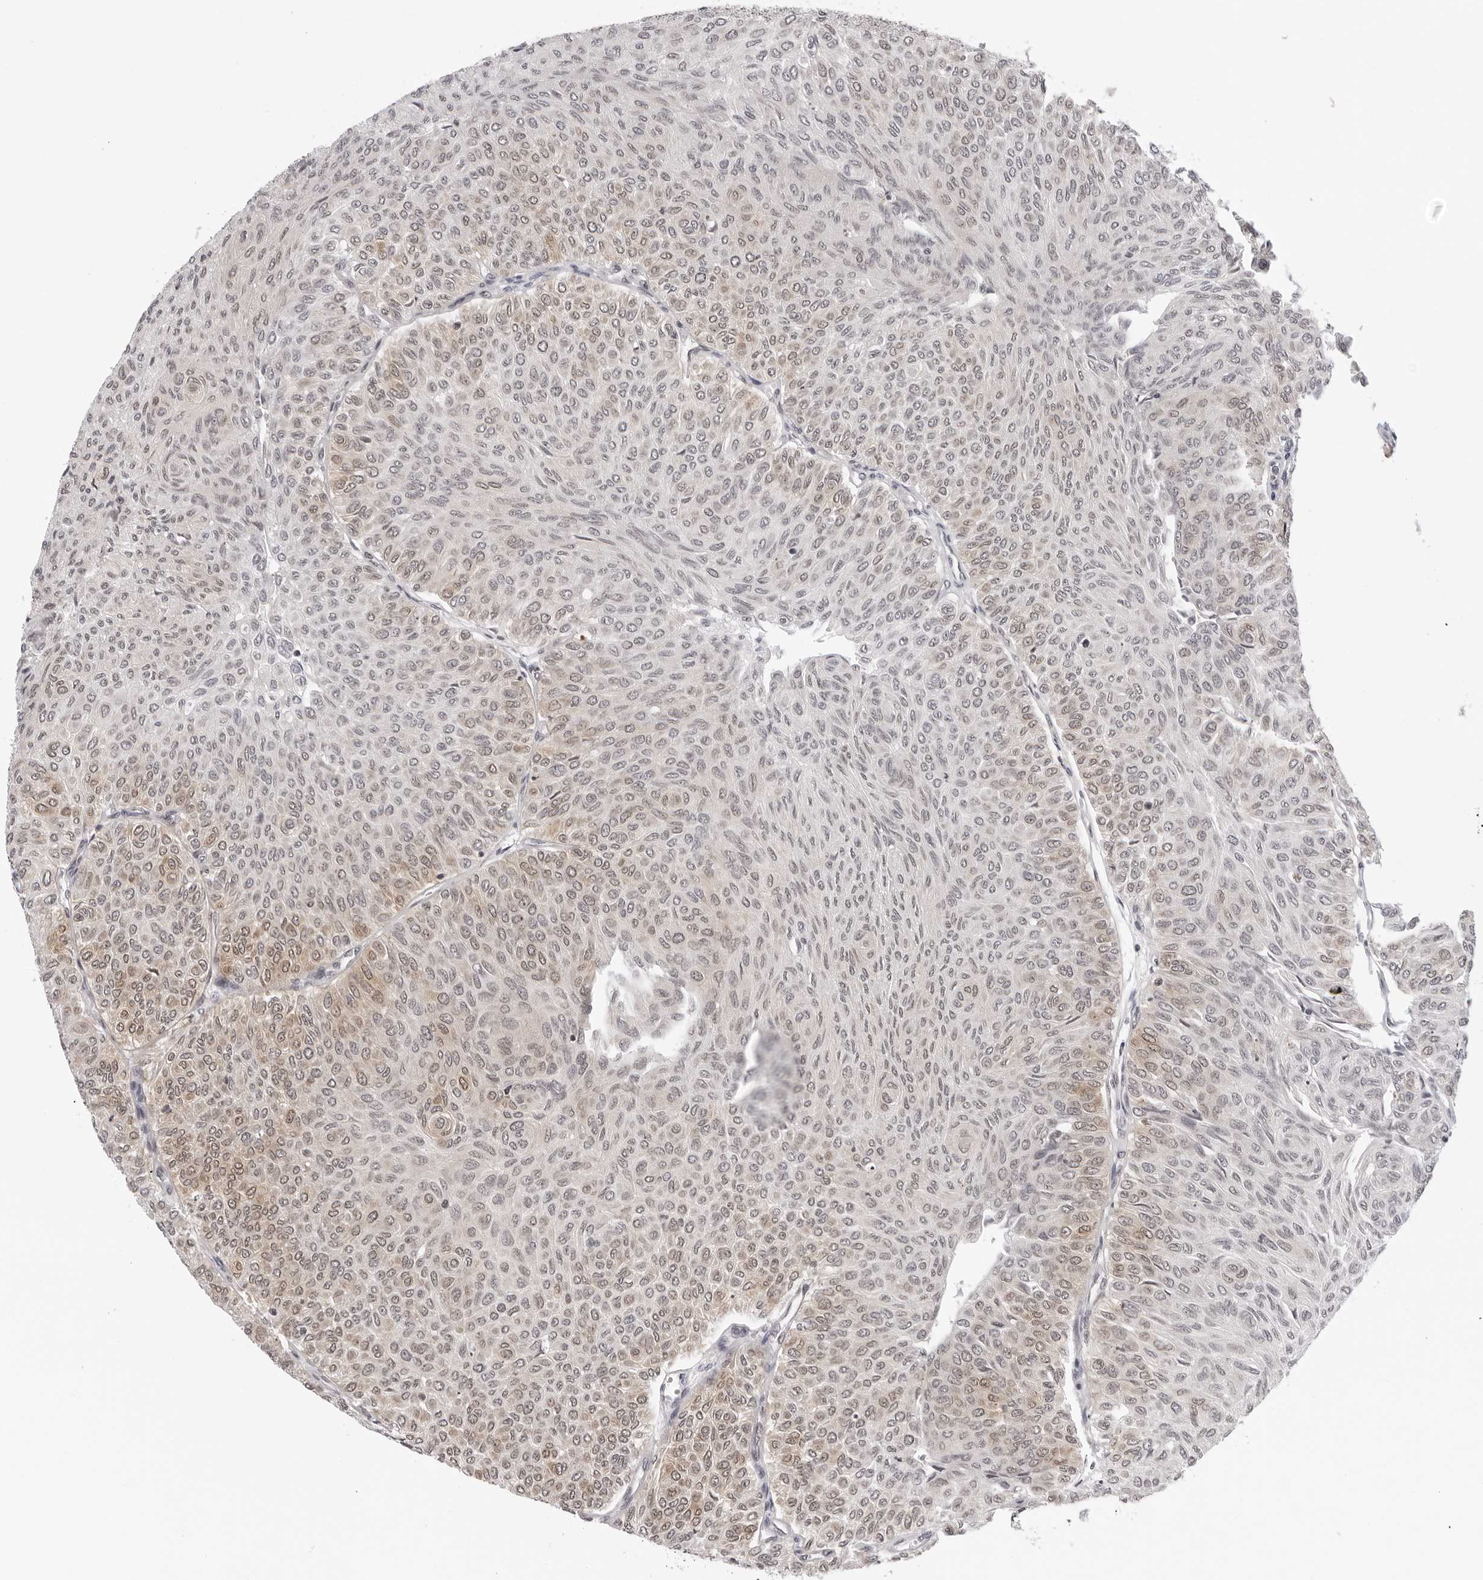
{"staining": {"intensity": "moderate", "quantity": "25%-75%", "location": "cytoplasmic/membranous,nuclear"}, "tissue": "urothelial cancer", "cell_type": "Tumor cells", "image_type": "cancer", "snomed": [{"axis": "morphology", "description": "Urothelial carcinoma, Low grade"}, {"axis": "topography", "description": "Urinary bladder"}], "caption": "Urothelial carcinoma (low-grade) stained with DAB immunohistochemistry shows medium levels of moderate cytoplasmic/membranous and nuclear expression in approximately 25%-75% of tumor cells.", "gene": "WDR77", "patient": {"sex": "male", "age": 78}}